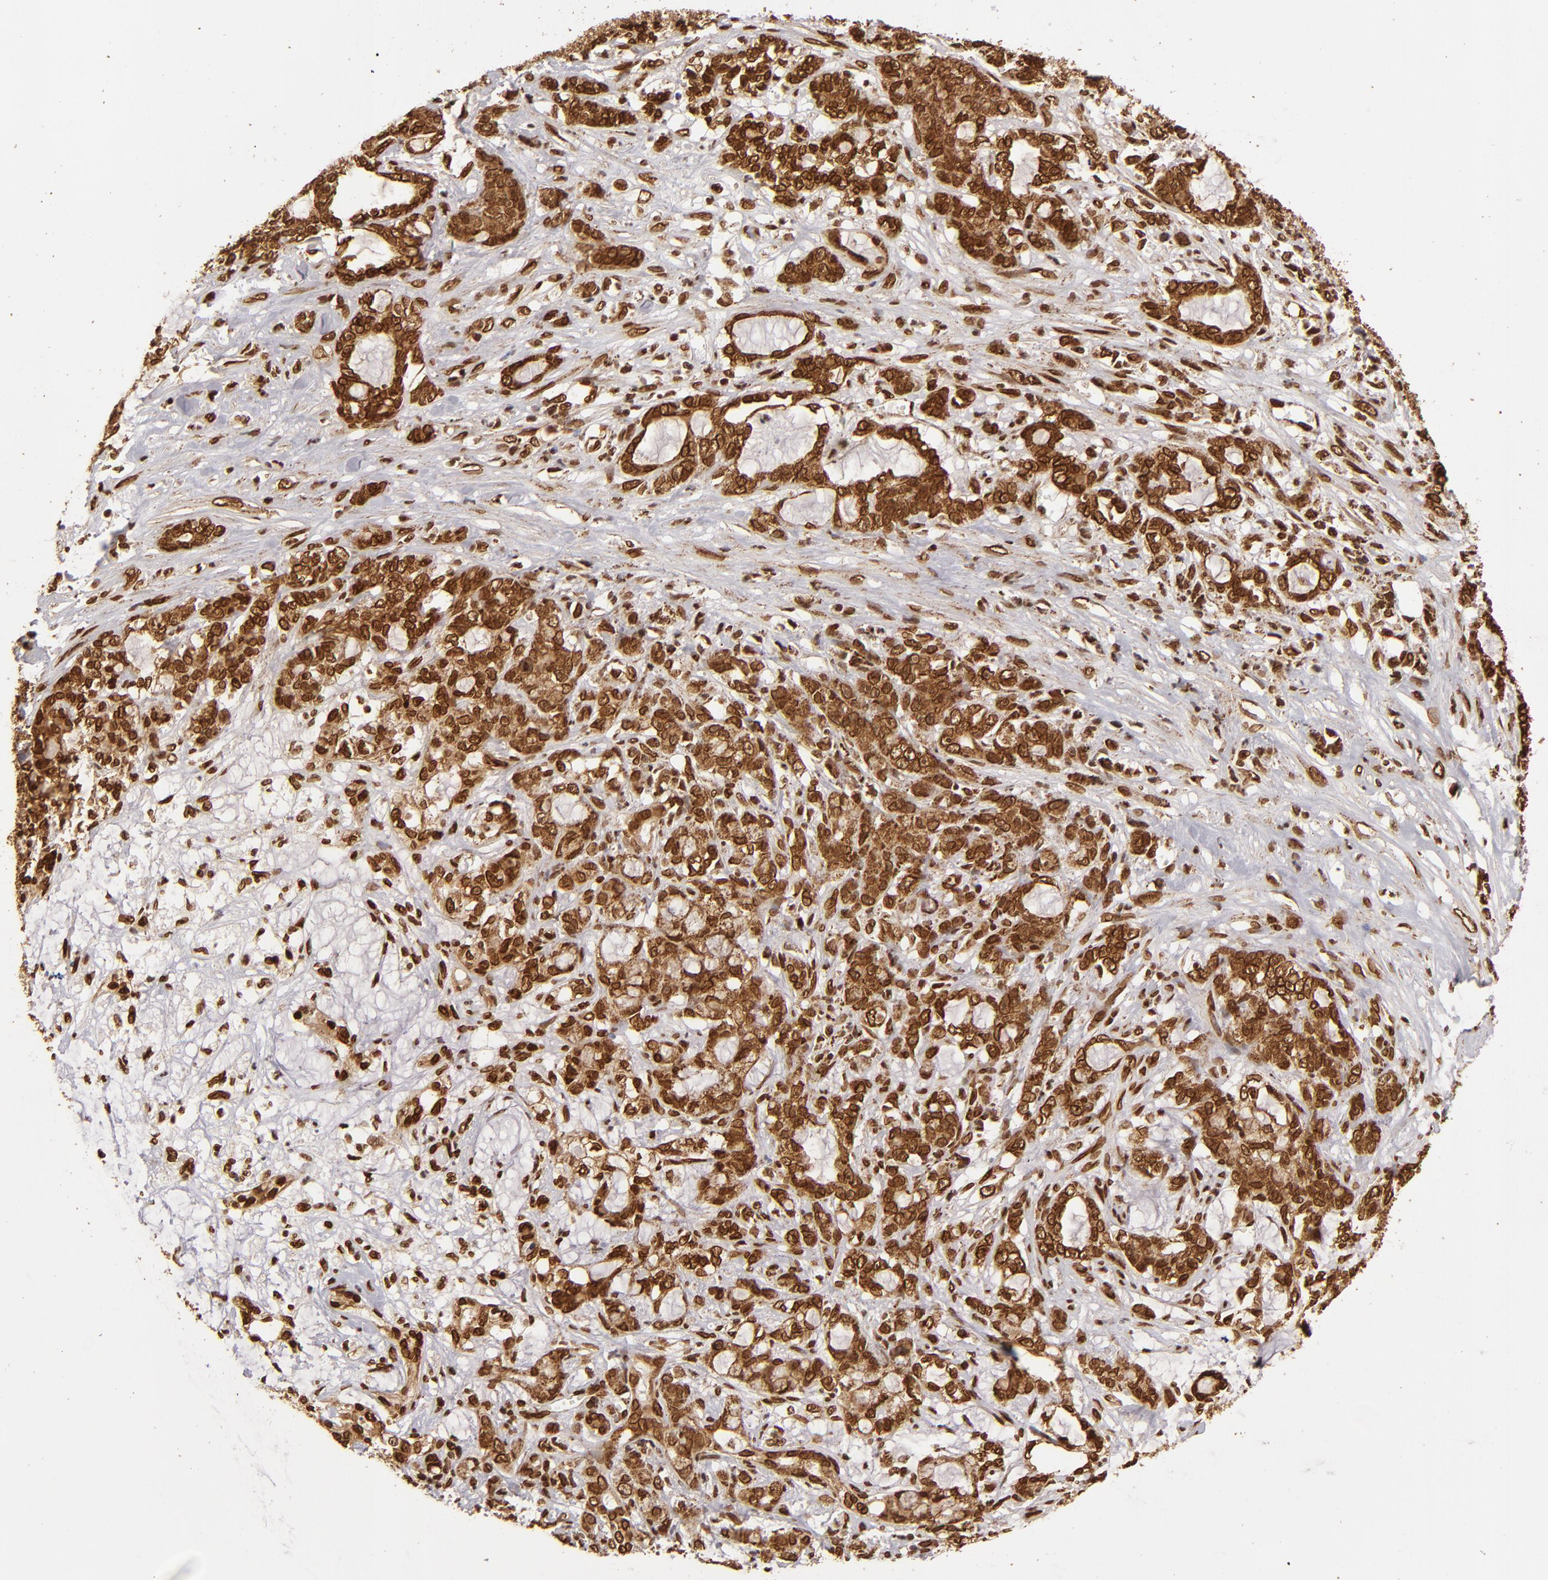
{"staining": {"intensity": "strong", "quantity": ">75%", "location": "cytoplasmic/membranous,nuclear"}, "tissue": "pancreatic cancer", "cell_type": "Tumor cells", "image_type": "cancer", "snomed": [{"axis": "morphology", "description": "Adenocarcinoma, NOS"}, {"axis": "topography", "description": "Pancreas"}], "caption": "Pancreatic cancer stained with DAB (3,3'-diaminobenzidine) immunohistochemistry (IHC) exhibits high levels of strong cytoplasmic/membranous and nuclear positivity in about >75% of tumor cells.", "gene": "CUL3", "patient": {"sex": "female", "age": 73}}